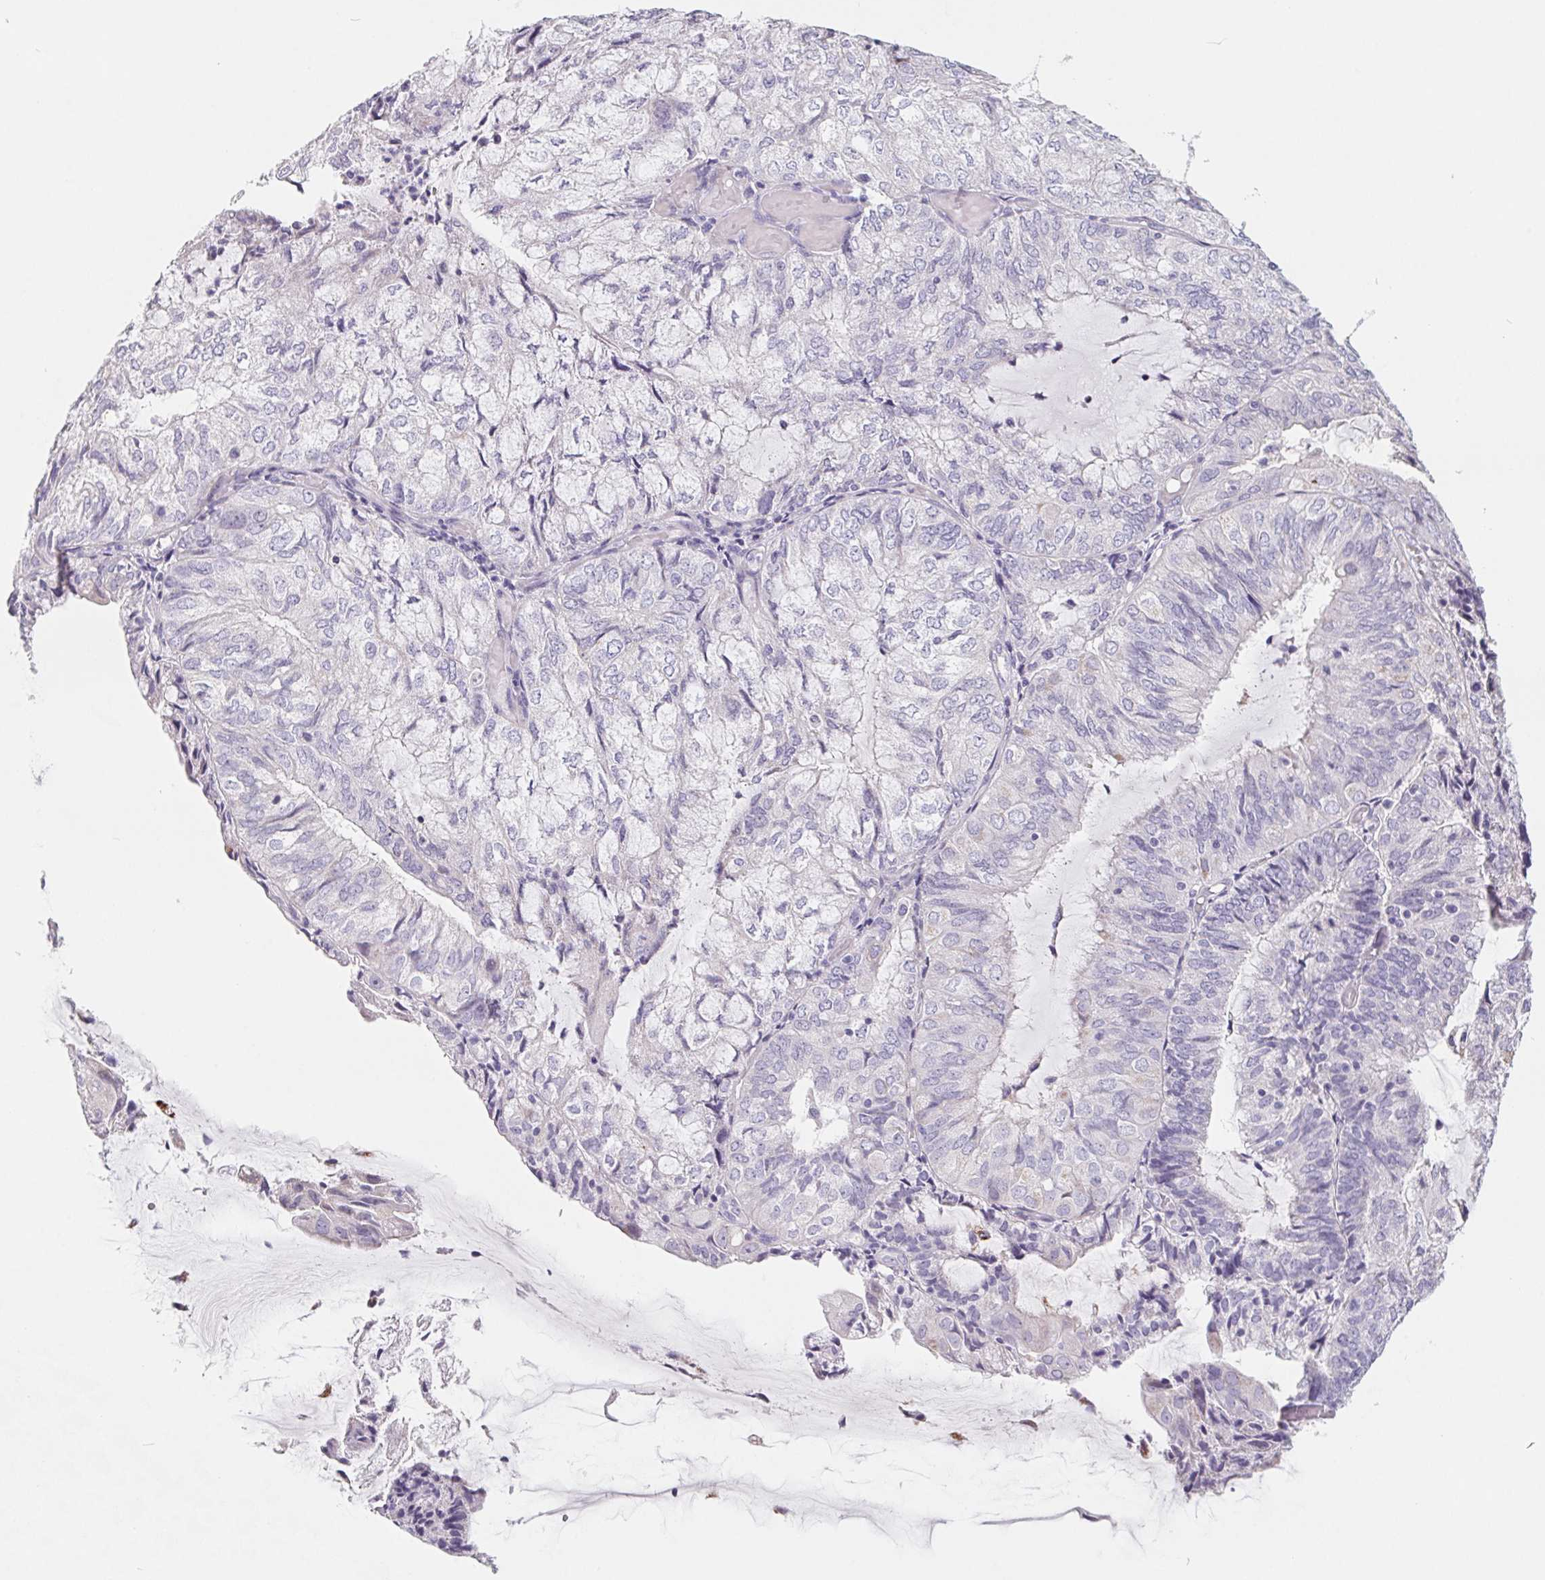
{"staining": {"intensity": "negative", "quantity": "none", "location": "none"}, "tissue": "endometrial cancer", "cell_type": "Tumor cells", "image_type": "cancer", "snomed": [{"axis": "morphology", "description": "Adenocarcinoma, NOS"}, {"axis": "topography", "description": "Endometrium"}], "caption": "The image shows no significant staining in tumor cells of adenocarcinoma (endometrial).", "gene": "FDX1", "patient": {"sex": "female", "age": 81}}